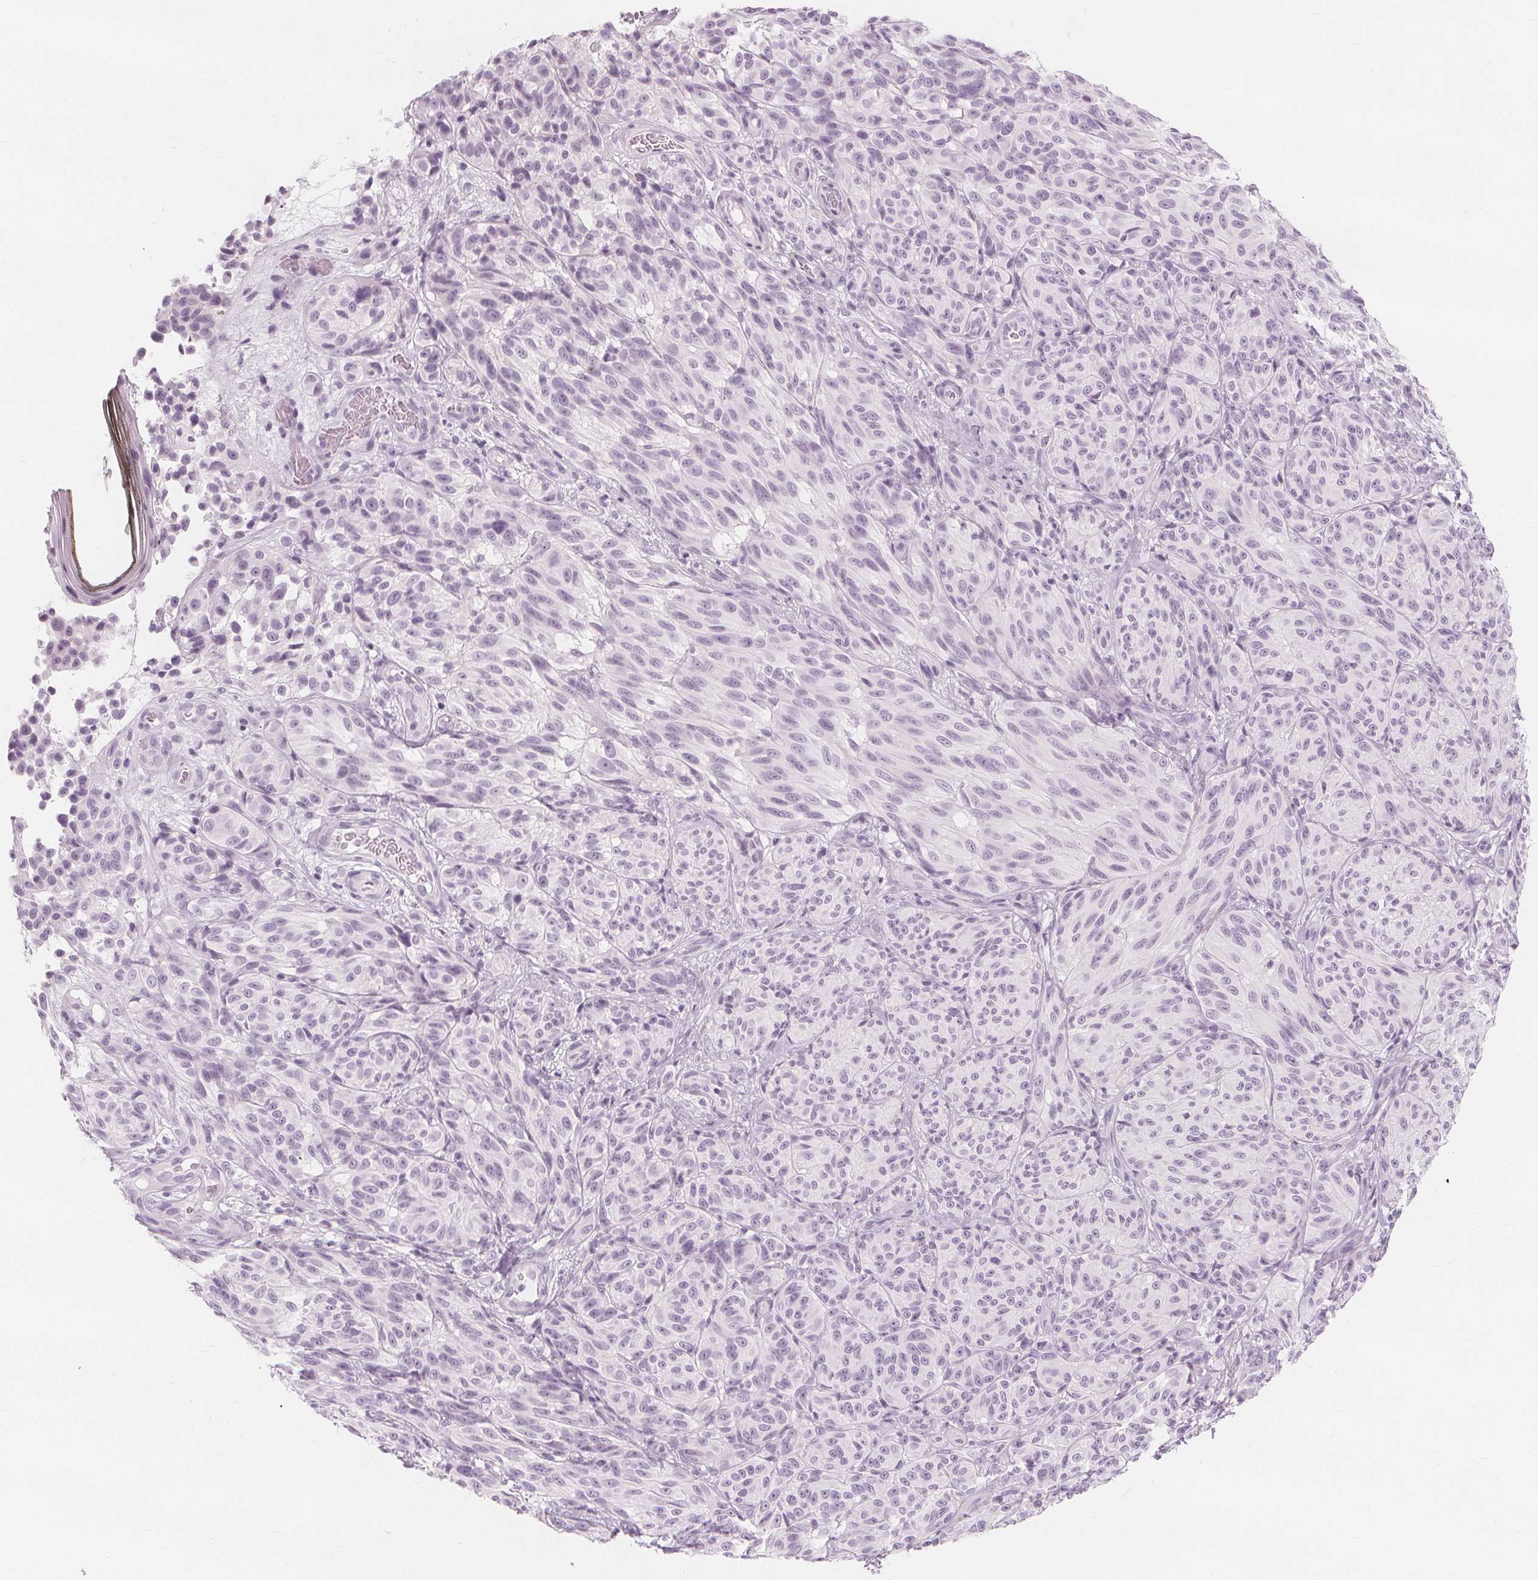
{"staining": {"intensity": "negative", "quantity": "none", "location": "none"}, "tissue": "melanoma", "cell_type": "Tumor cells", "image_type": "cancer", "snomed": [{"axis": "morphology", "description": "Malignant melanoma, NOS"}, {"axis": "topography", "description": "Skin"}], "caption": "Immunohistochemistry (IHC) of human malignant melanoma shows no staining in tumor cells.", "gene": "TFF1", "patient": {"sex": "female", "age": 85}}